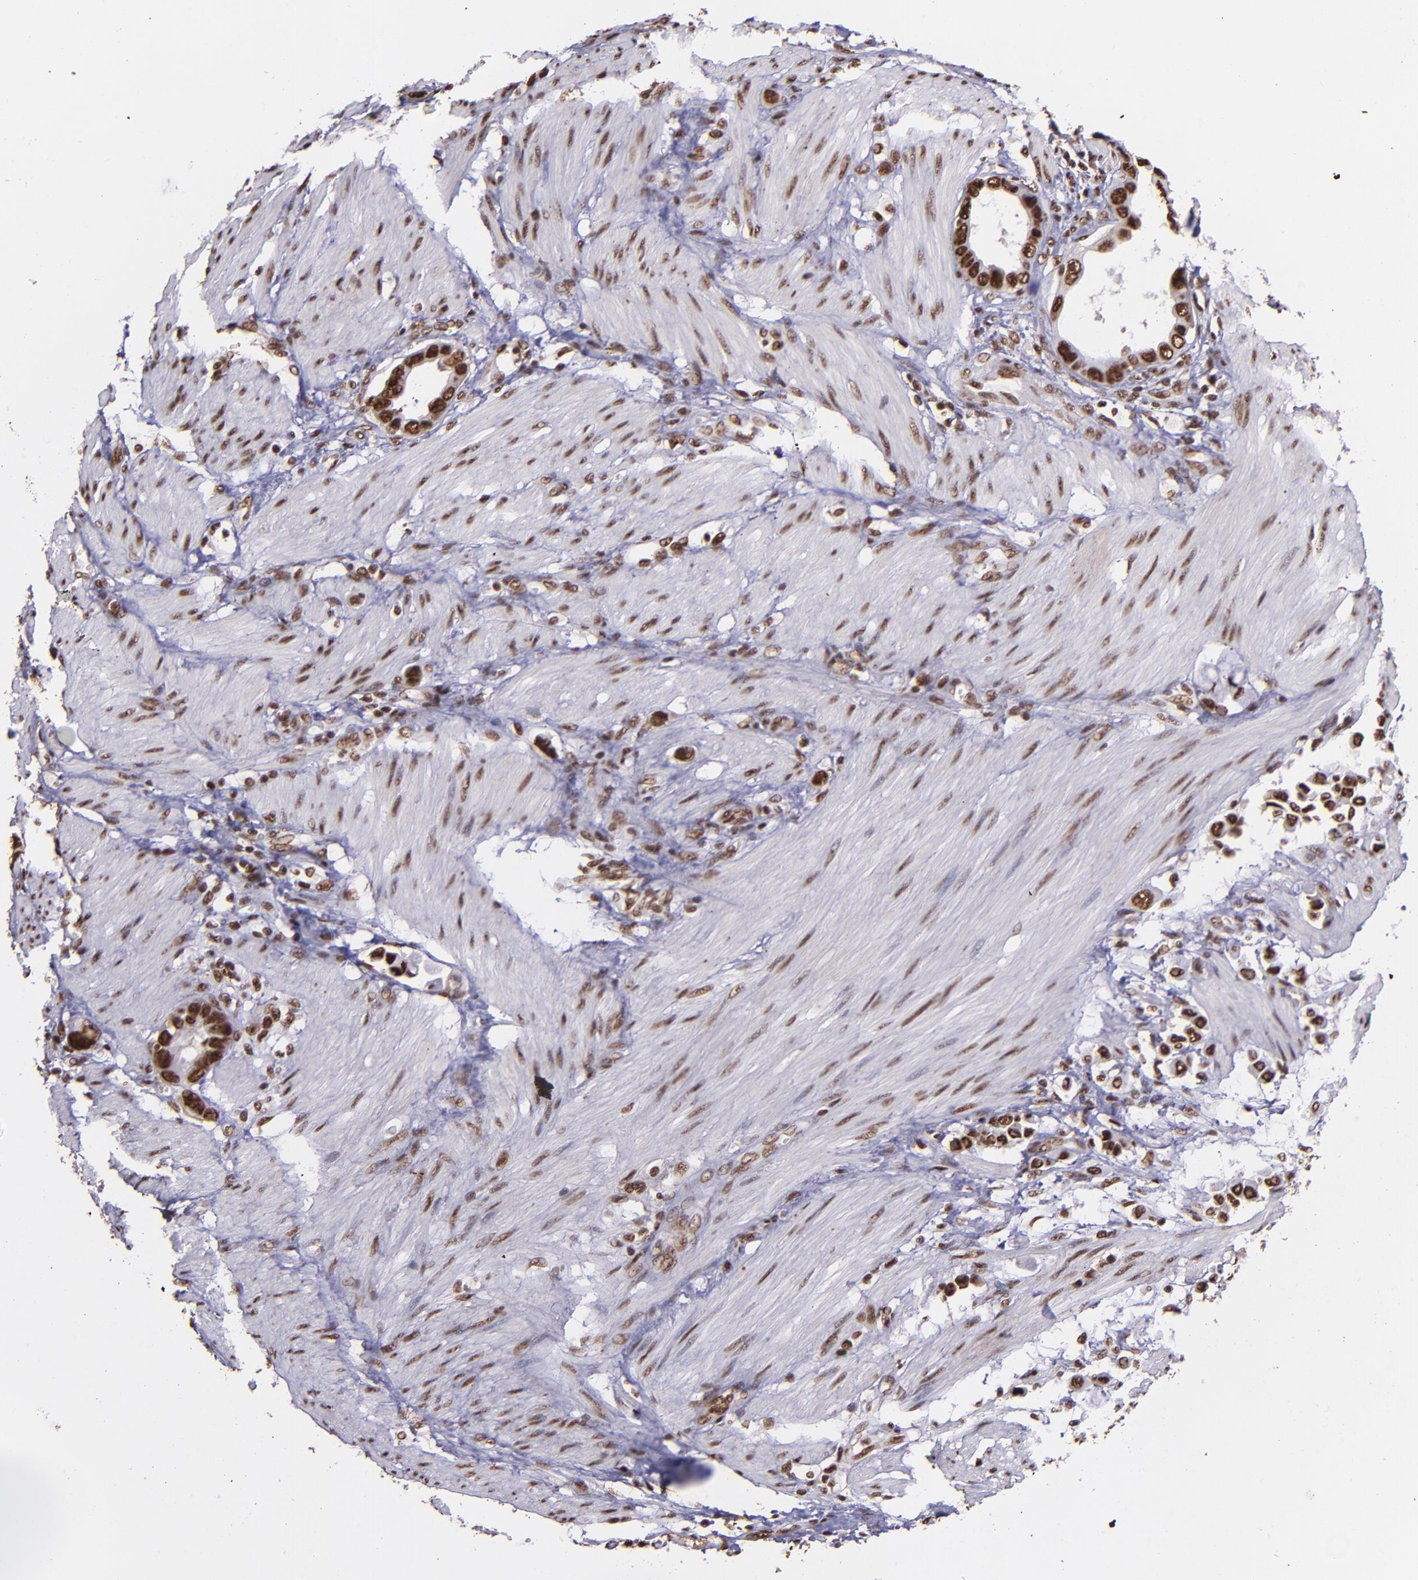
{"staining": {"intensity": "strong", "quantity": ">75%", "location": "nuclear"}, "tissue": "stomach cancer", "cell_type": "Tumor cells", "image_type": "cancer", "snomed": [{"axis": "morphology", "description": "Adenocarcinoma, NOS"}, {"axis": "topography", "description": "Stomach"}], "caption": "Tumor cells demonstrate high levels of strong nuclear positivity in about >75% of cells in stomach adenocarcinoma.", "gene": "PQBP1", "patient": {"sex": "male", "age": 78}}